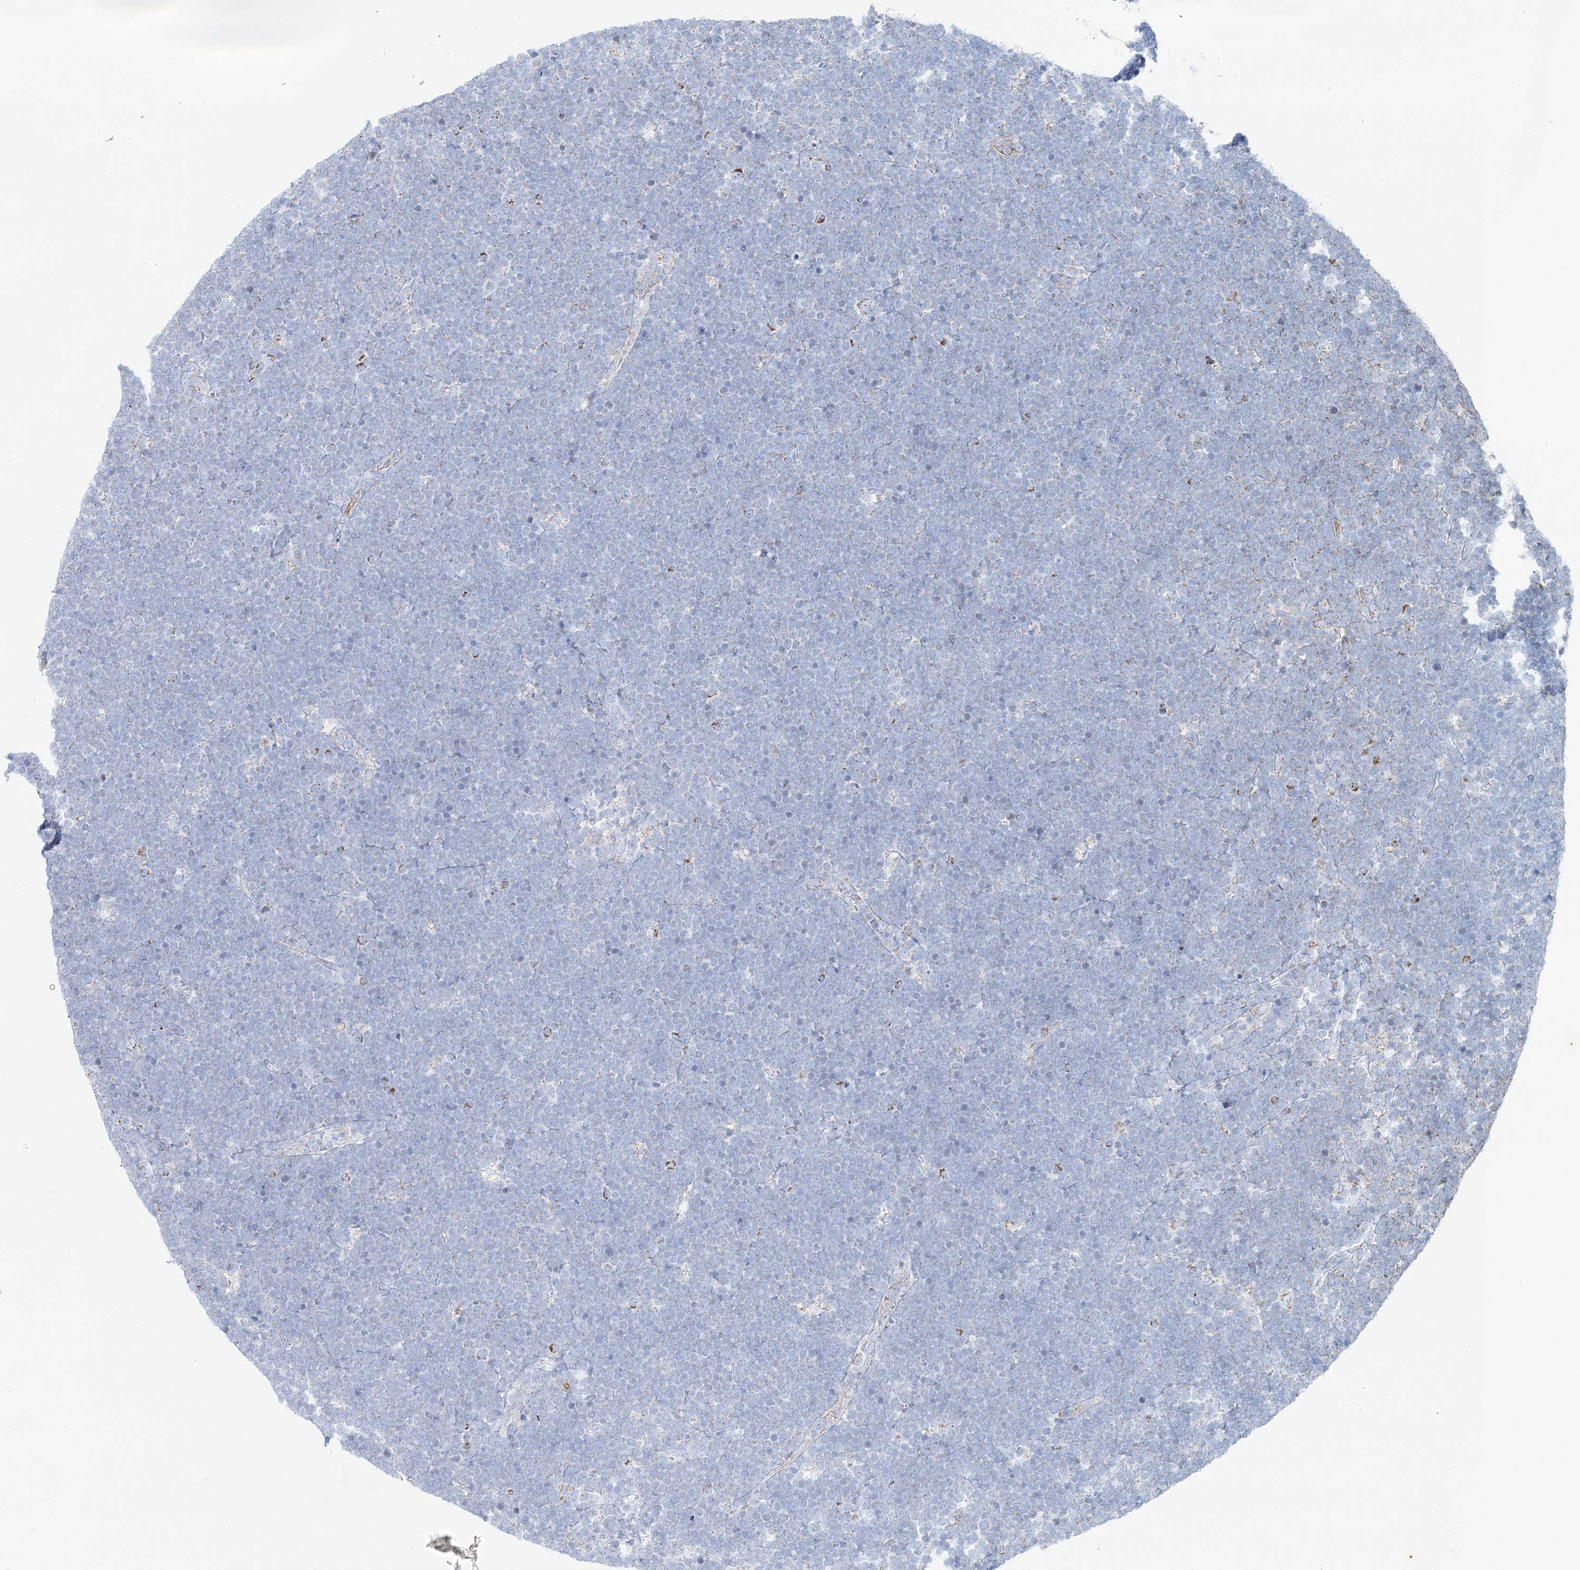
{"staining": {"intensity": "negative", "quantity": "none", "location": "none"}, "tissue": "lymphoma", "cell_type": "Tumor cells", "image_type": "cancer", "snomed": [{"axis": "morphology", "description": "Malignant lymphoma, non-Hodgkin's type, High grade"}, {"axis": "topography", "description": "Lymph node"}], "caption": "Tumor cells are negative for brown protein staining in lymphoma. The staining is performed using DAB (3,3'-diaminobenzidine) brown chromogen with nuclei counter-stained in using hematoxylin.", "gene": "MCCC2", "patient": {"sex": "male", "age": 13}}